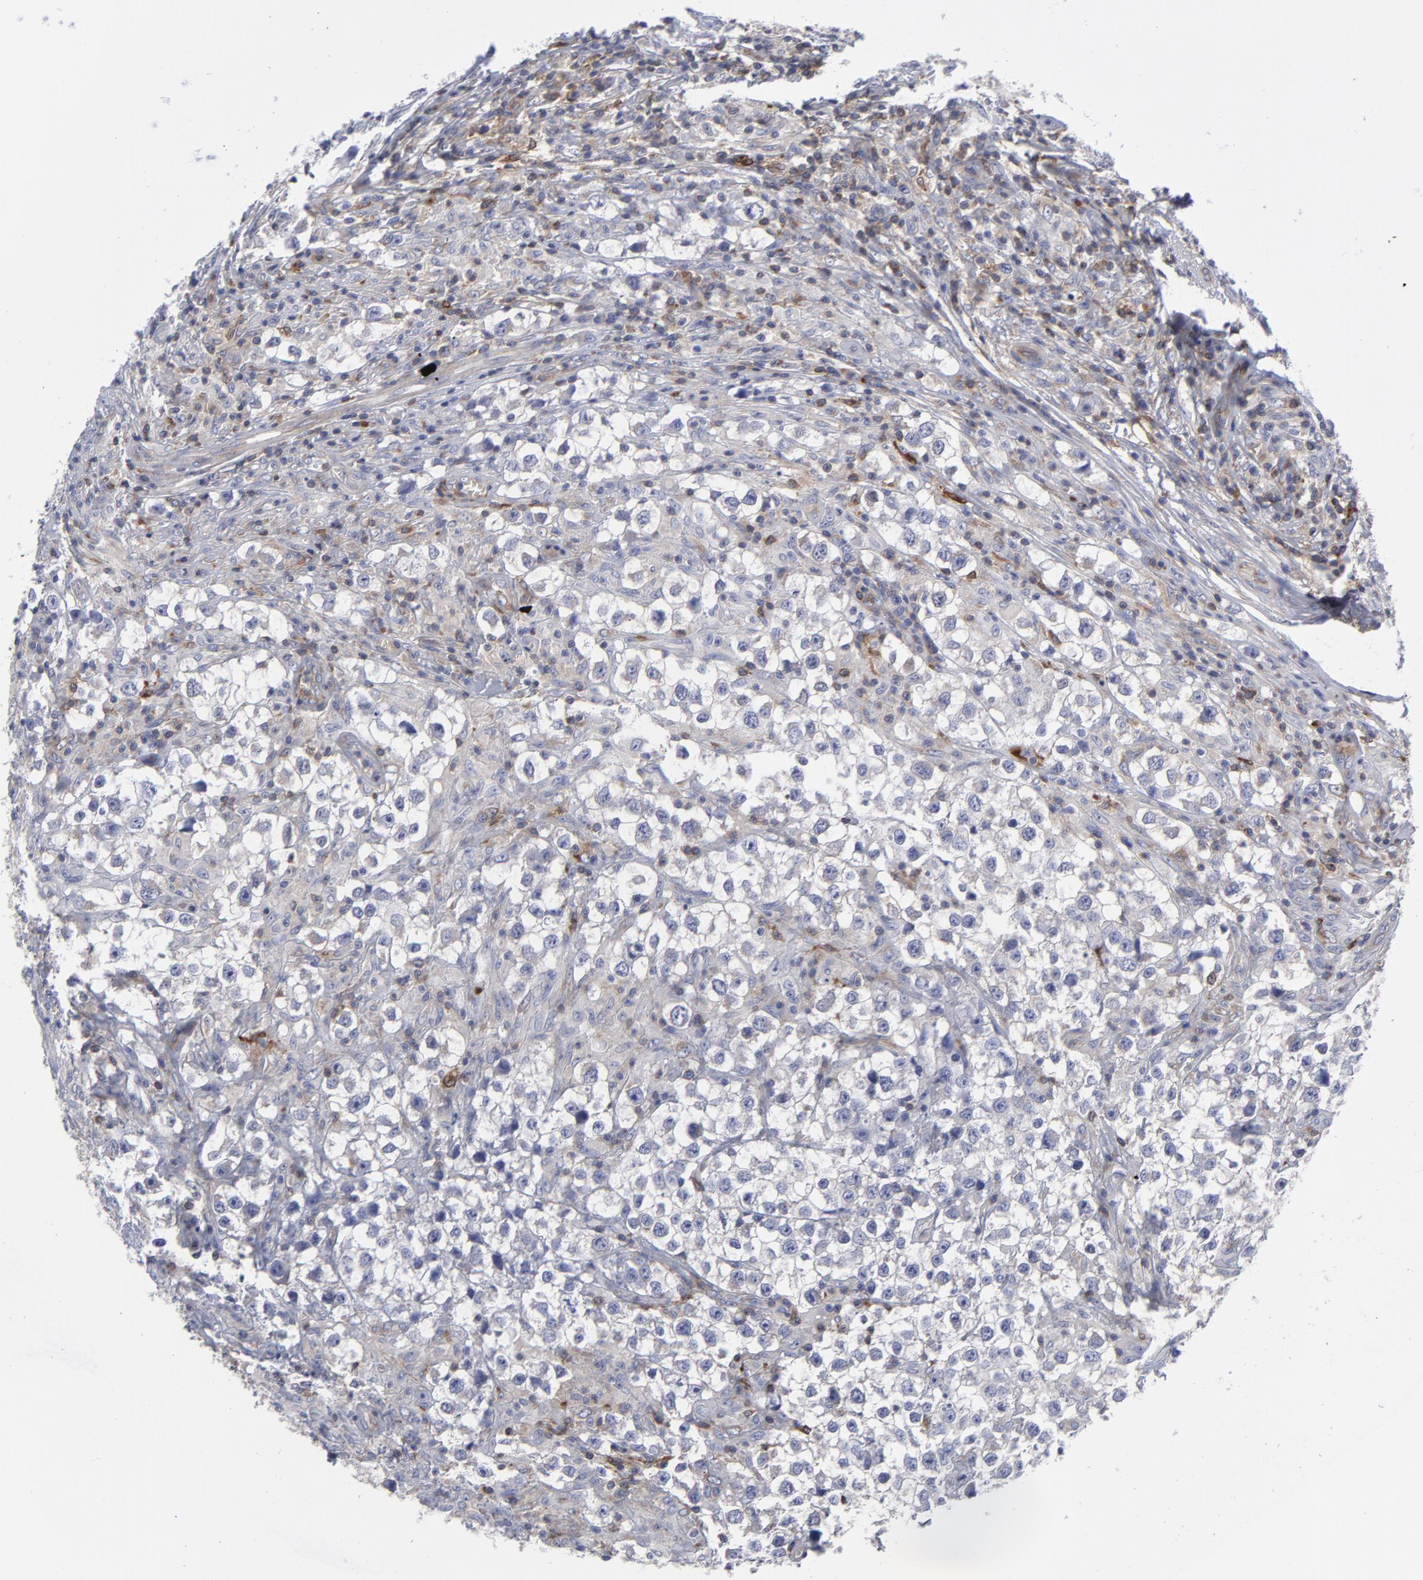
{"staining": {"intensity": "negative", "quantity": "none", "location": "none"}, "tissue": "testis cancer", "cell_type": "Tumor cells", "image_type": "cancer", "snomed": [{"axis": "morphology", "description": "Seminoma, NOS"}, {"axis": "topography", "description": "Testis"}], "caption": "Tumor cells show no significant protein positivity in testis cancer. (Stains: DAB IHC with hematoxylin counter stain, Microscopy: brightfield microscopy at high magnification).", "gene": "NFKBIA", "patient": {"sex": "male", "age": 32}}